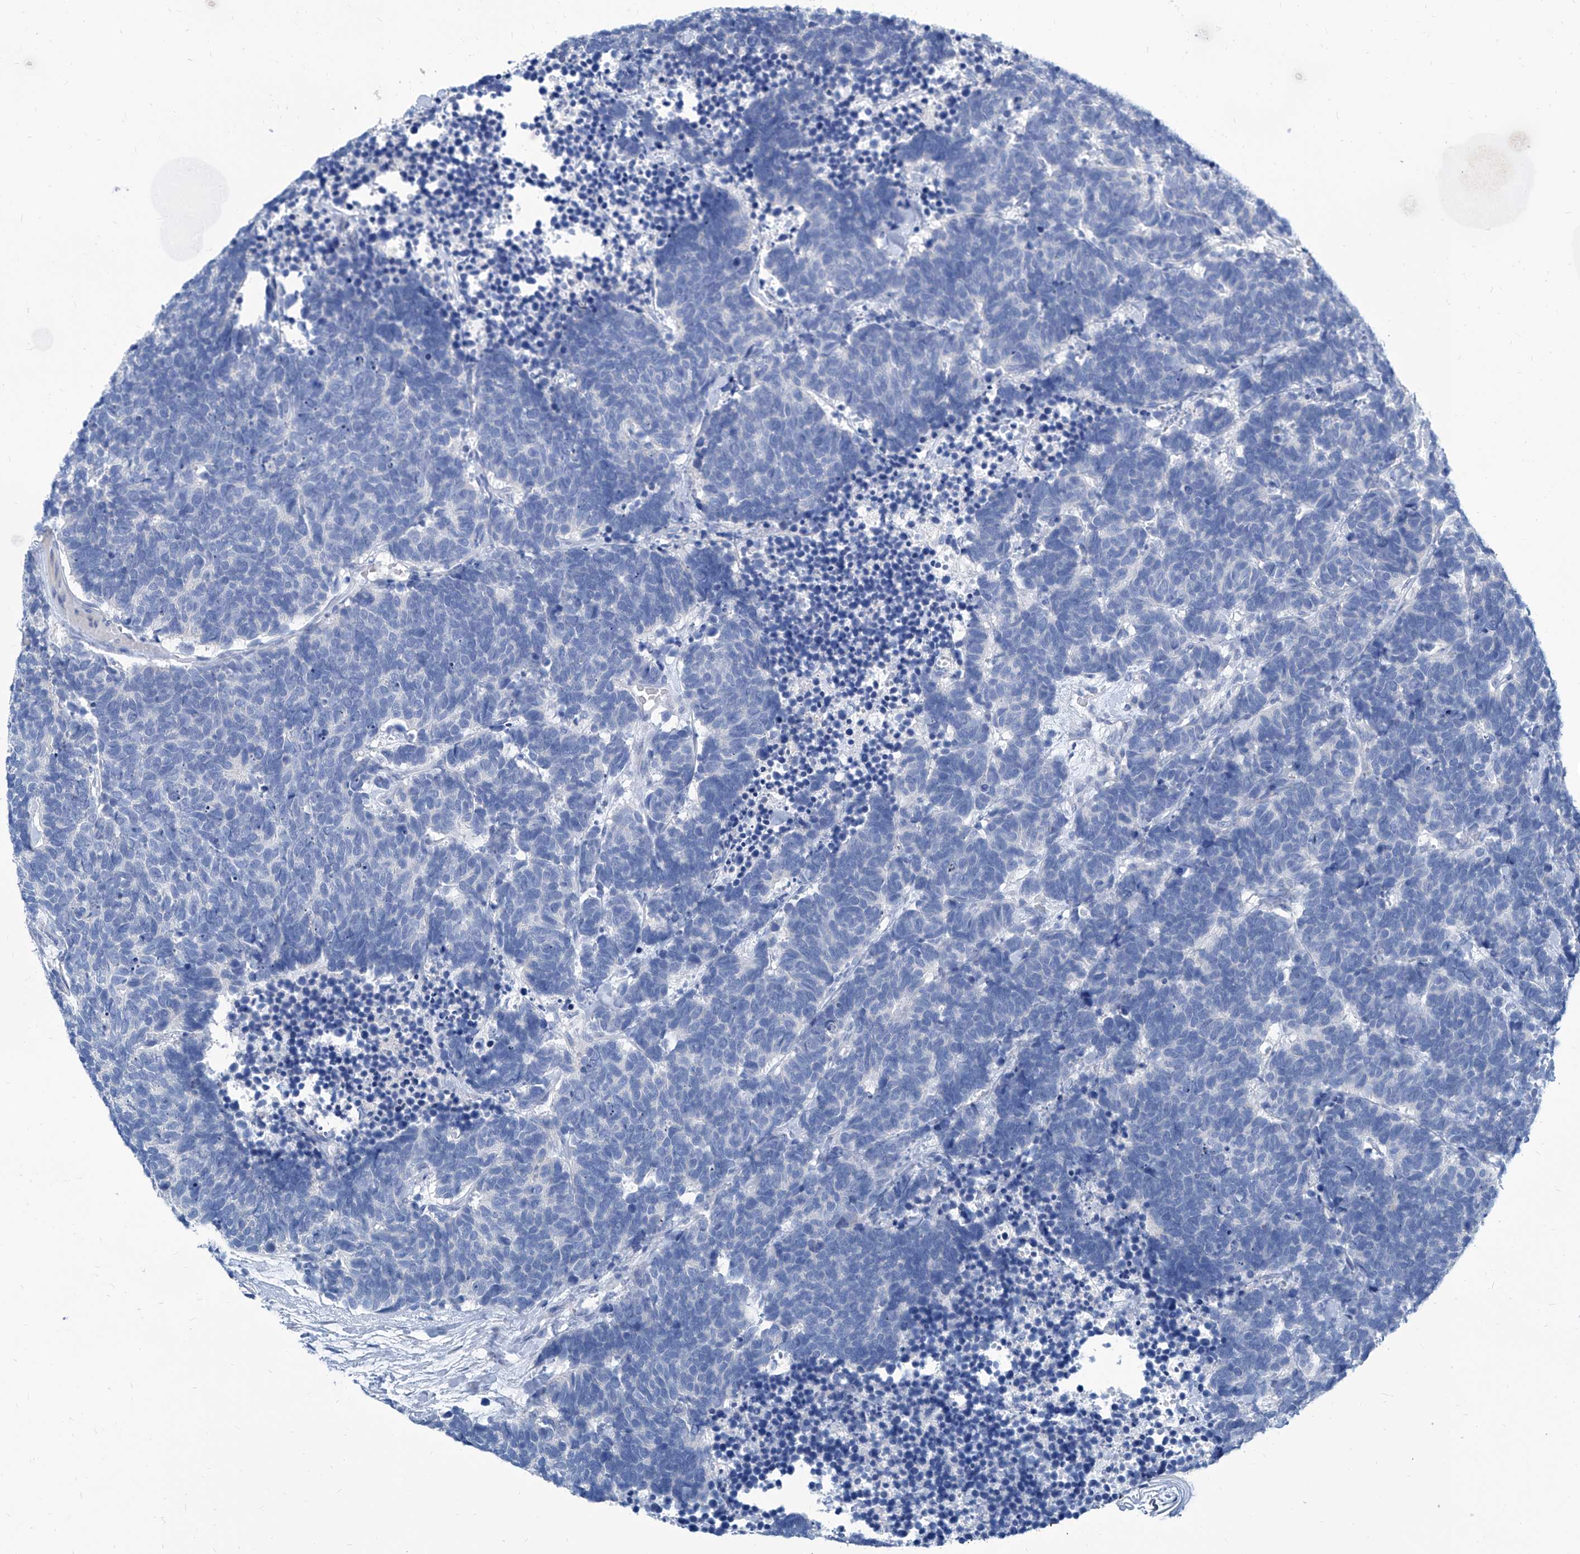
{"staining": {"intensity": "negative", "quantity": "none", "location": "none"}, "tissue": "carcinoid", "cell_type": "Tumor cells", "image_type": "cancer", "snomed": [{"axis": "morphology", "description": "Carcinoma, NOS"}, {"axis": "morphology", "description": "Carcinoid, malignant, NOS"}, {"axis": "topography", "description": "Urinary bladder"}], "caption": "Tumor cells are negative for protein expression in human carcinoid.", "gene": "ZNF519", "patient": {"sex": "male", "age": 57}}